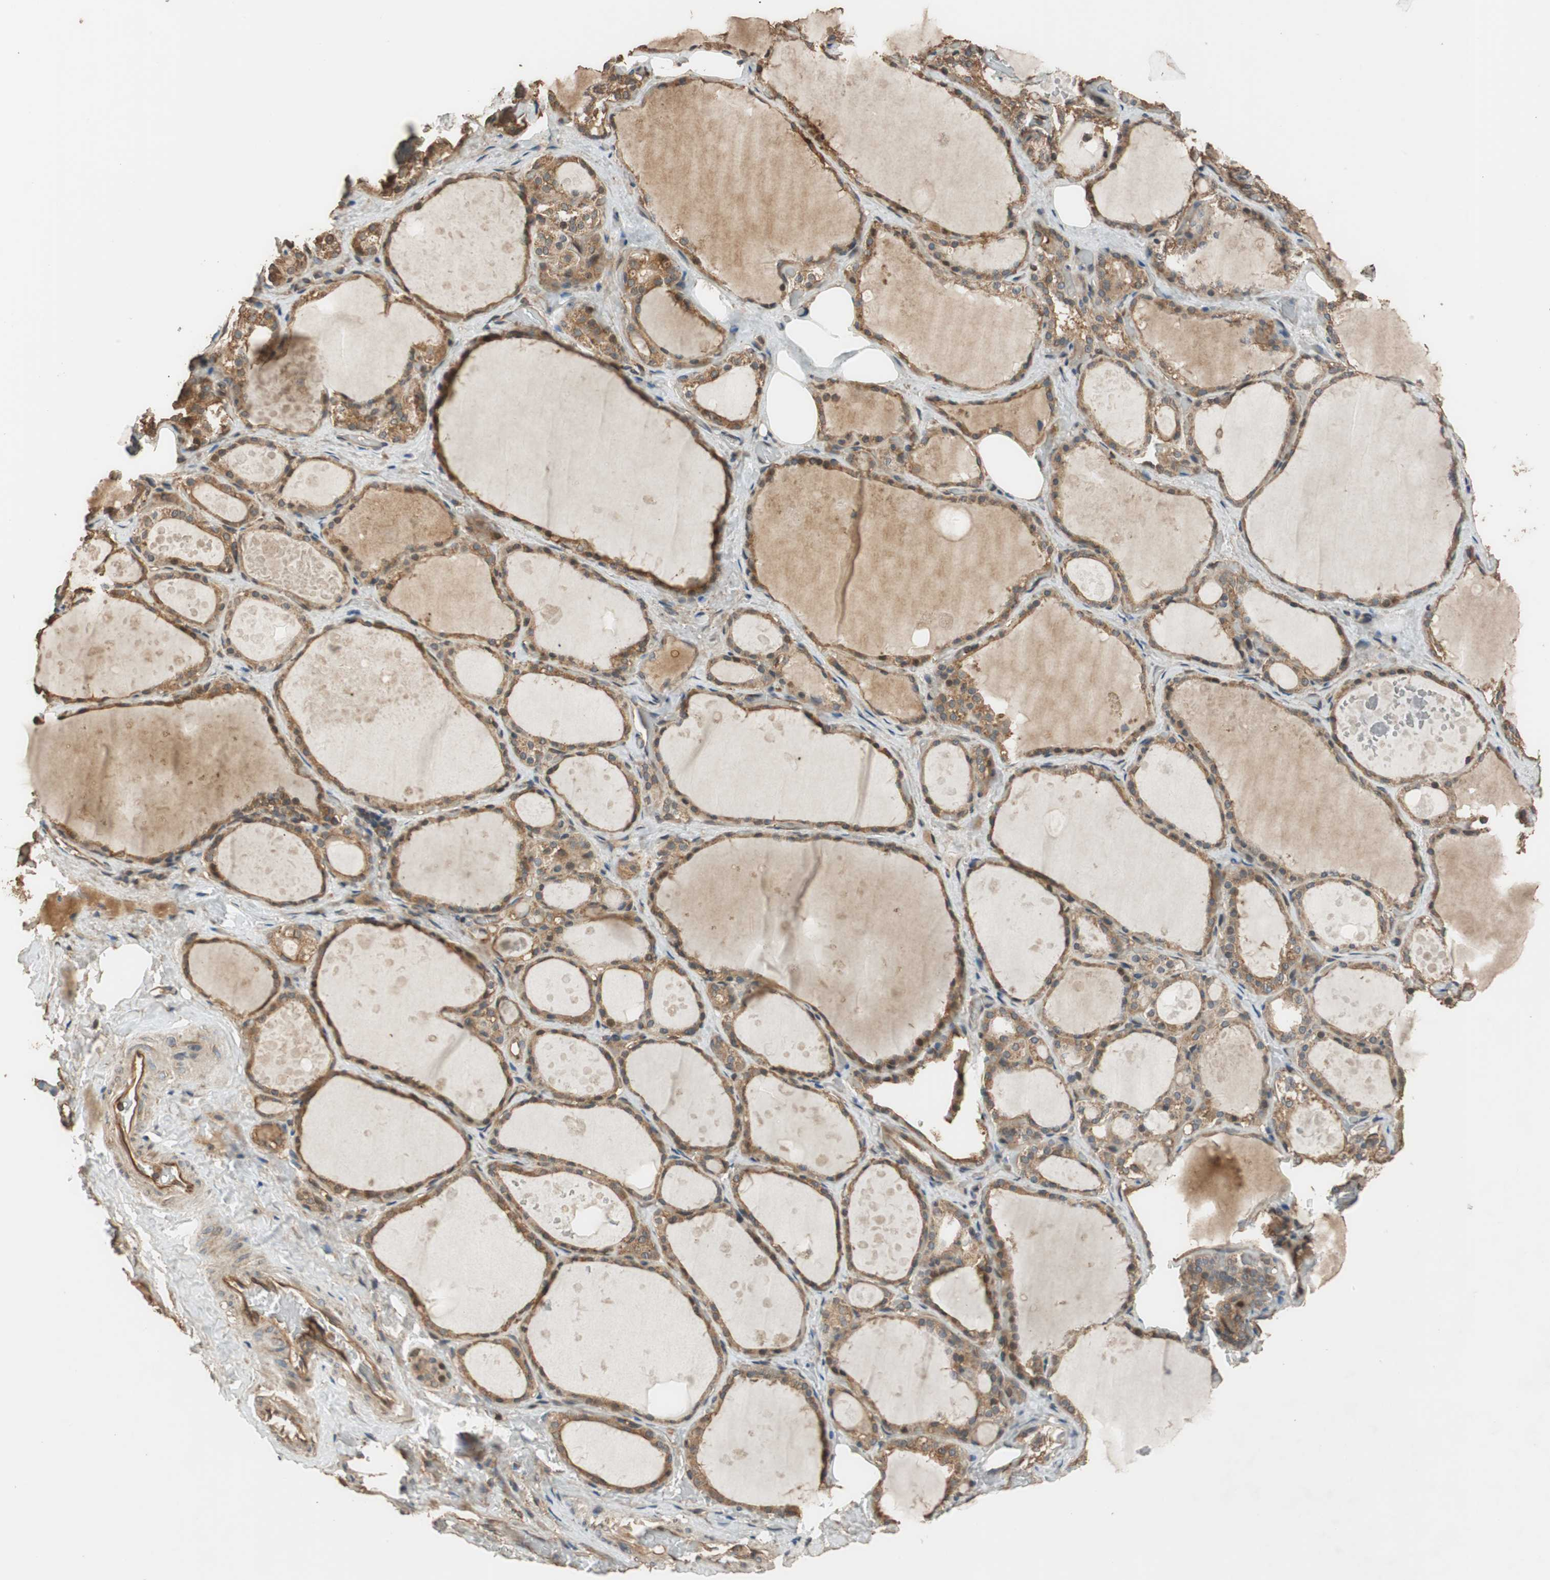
{"staining": {"intensity": "moderate", "quantity": ">75%", "location": "cytoplasmic/membranous,nuclear"}, "tissue": "thyroid gland", "cell_type": "Glandular cells", "image_type": "normal", "snomed": [{"axis": "morphology", "description": "Normal tissue, NOS"}, {"axis": "topography", "description": "Thyroid gland"}], "caption": "Thyroid gland was stained to show a protein in brown. There is medium levels of moderate cytoplasmic/membranous,nuclear staining in about >75% of glandular cells.", "gene": "MST1R", "patient": {"sex": "male", "age": 61}}